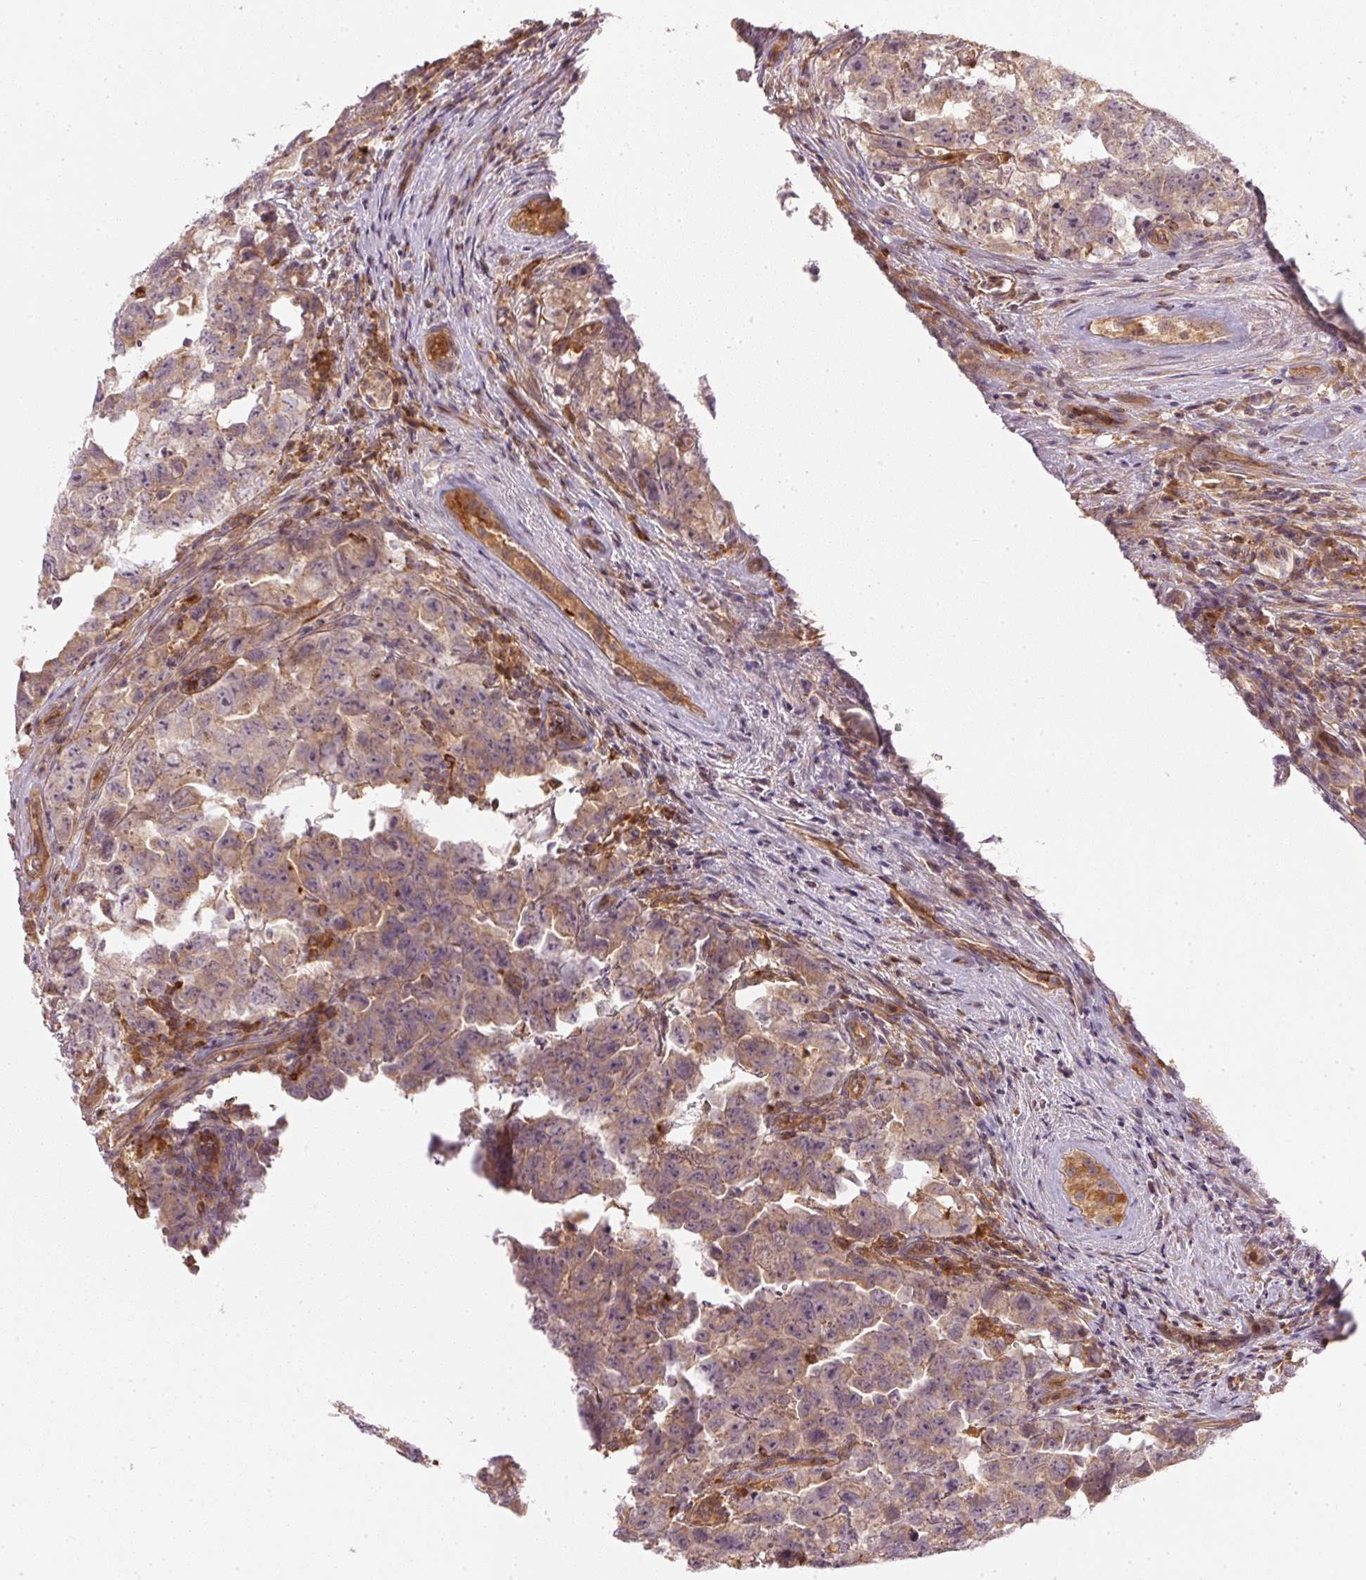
{"staining": {"intensity": "weak", "quantity": "<25%", "location": "cytoplasmic/membranous"}, "tissue": "testis cancer", "cell_type": "Tumor cells", "image_type": "cancer", "snomed": [{"axis": "morphology", "description": "Carcinoma, Embryonal, NOS"}, {"axis": "topography", "description": "Testis"}], "caption": "There is no significant positivity in tumor cells of embryonal carcinoma (testis).", "gene": "NADK2", "patient": {"sex": "male", "age": 22}}